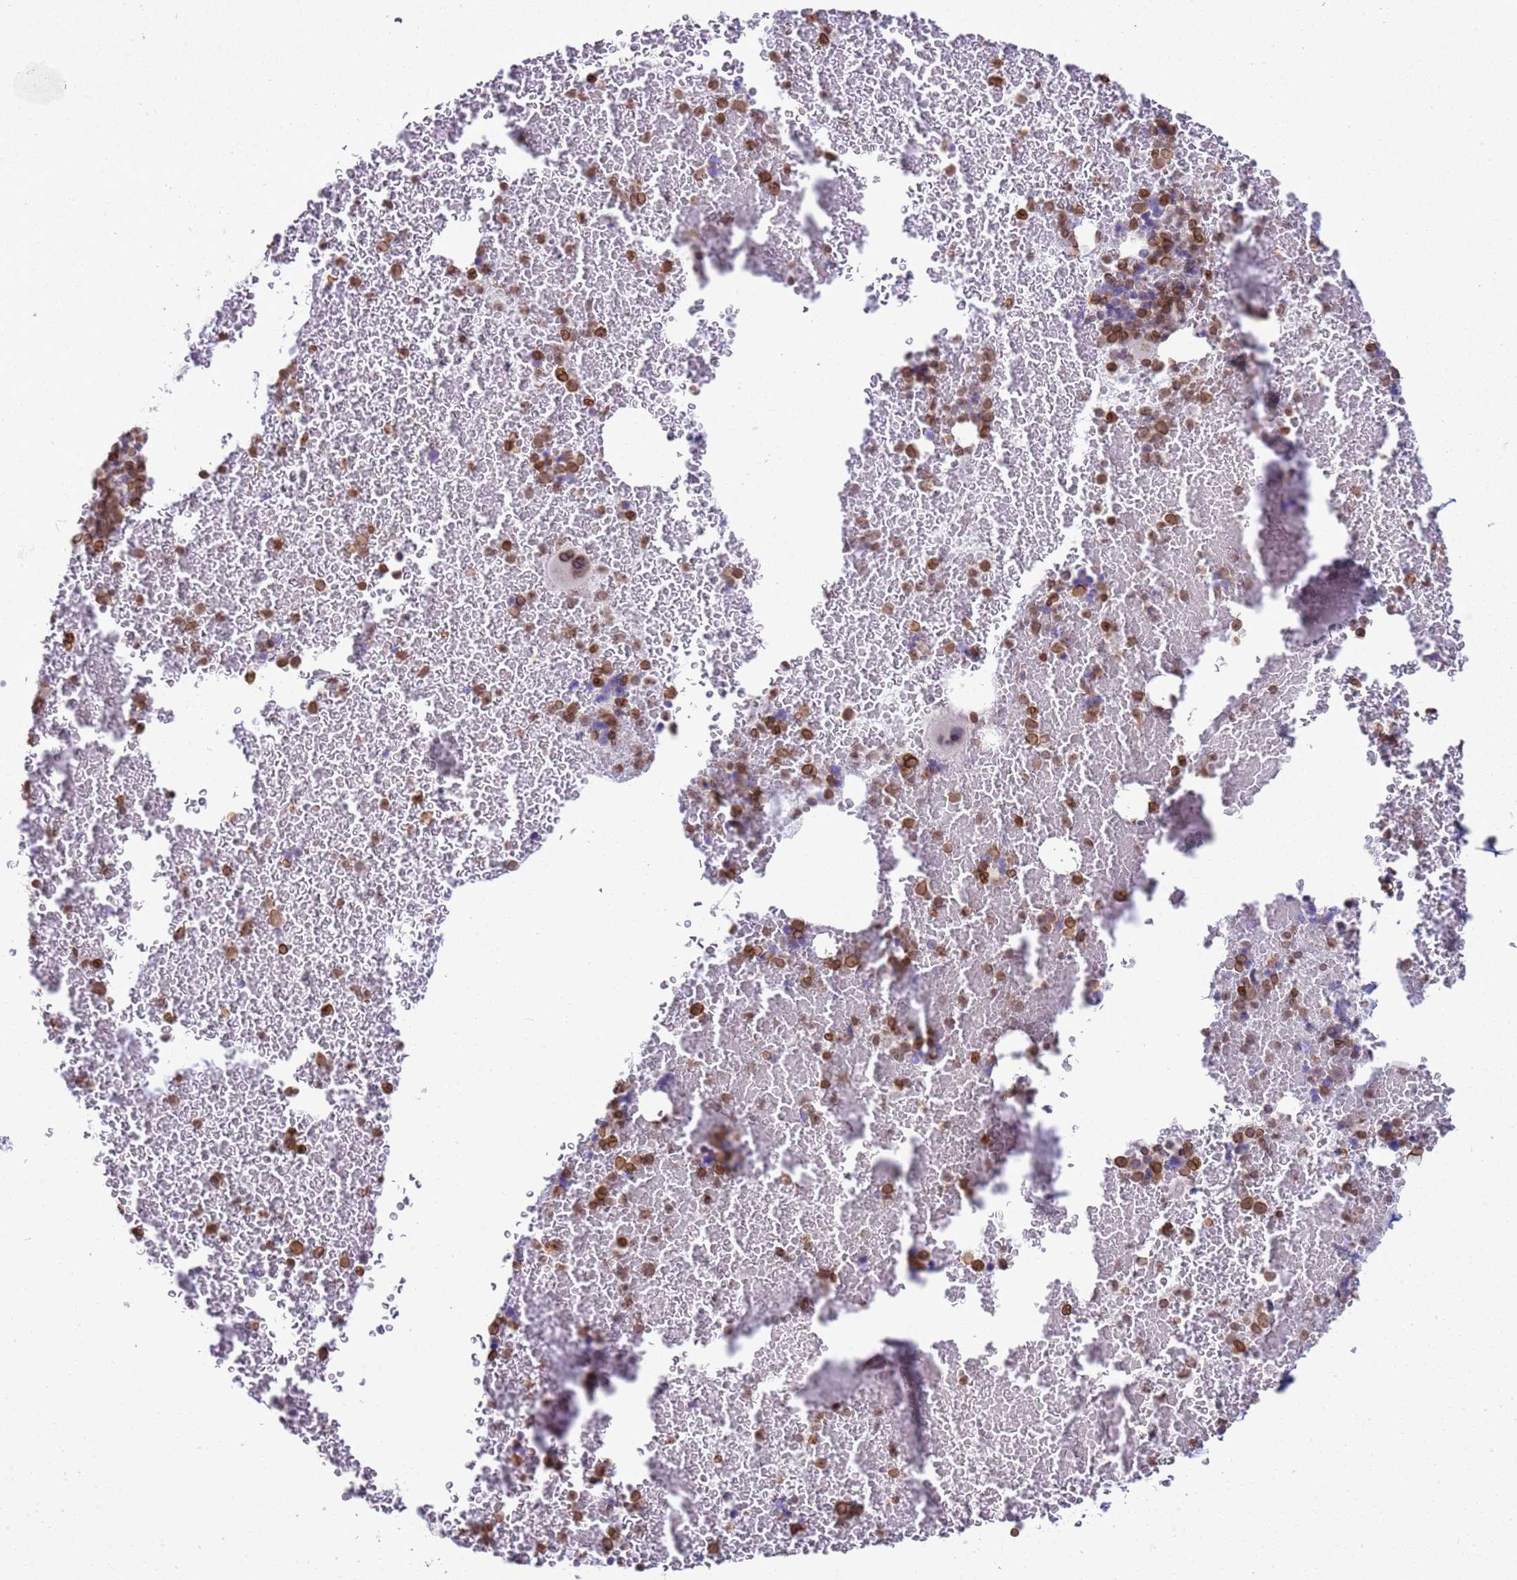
{"staining": {"intensity": "moderate", "quantity": ">75%", "location": "cytoplasmic/membranous,nuclear"}, "tissue": "bone marrow", "cell_type": "Hematopoietic cells", "image_type": "normal", "snomed": [{"axis": "morphology", "description": "Normal tissue, NOS"}, {"axis": "topography", "description": "Bone marrow"}], "caption": "Normal bone marrow reveals moderate cytoplasmic/membranous,nuclear positivity in approximately >75% of hematopoietic cells, visualized by immunohistochemistry.", "gene": "DHX37", "patient": {"sex": "female", "age": 48}}